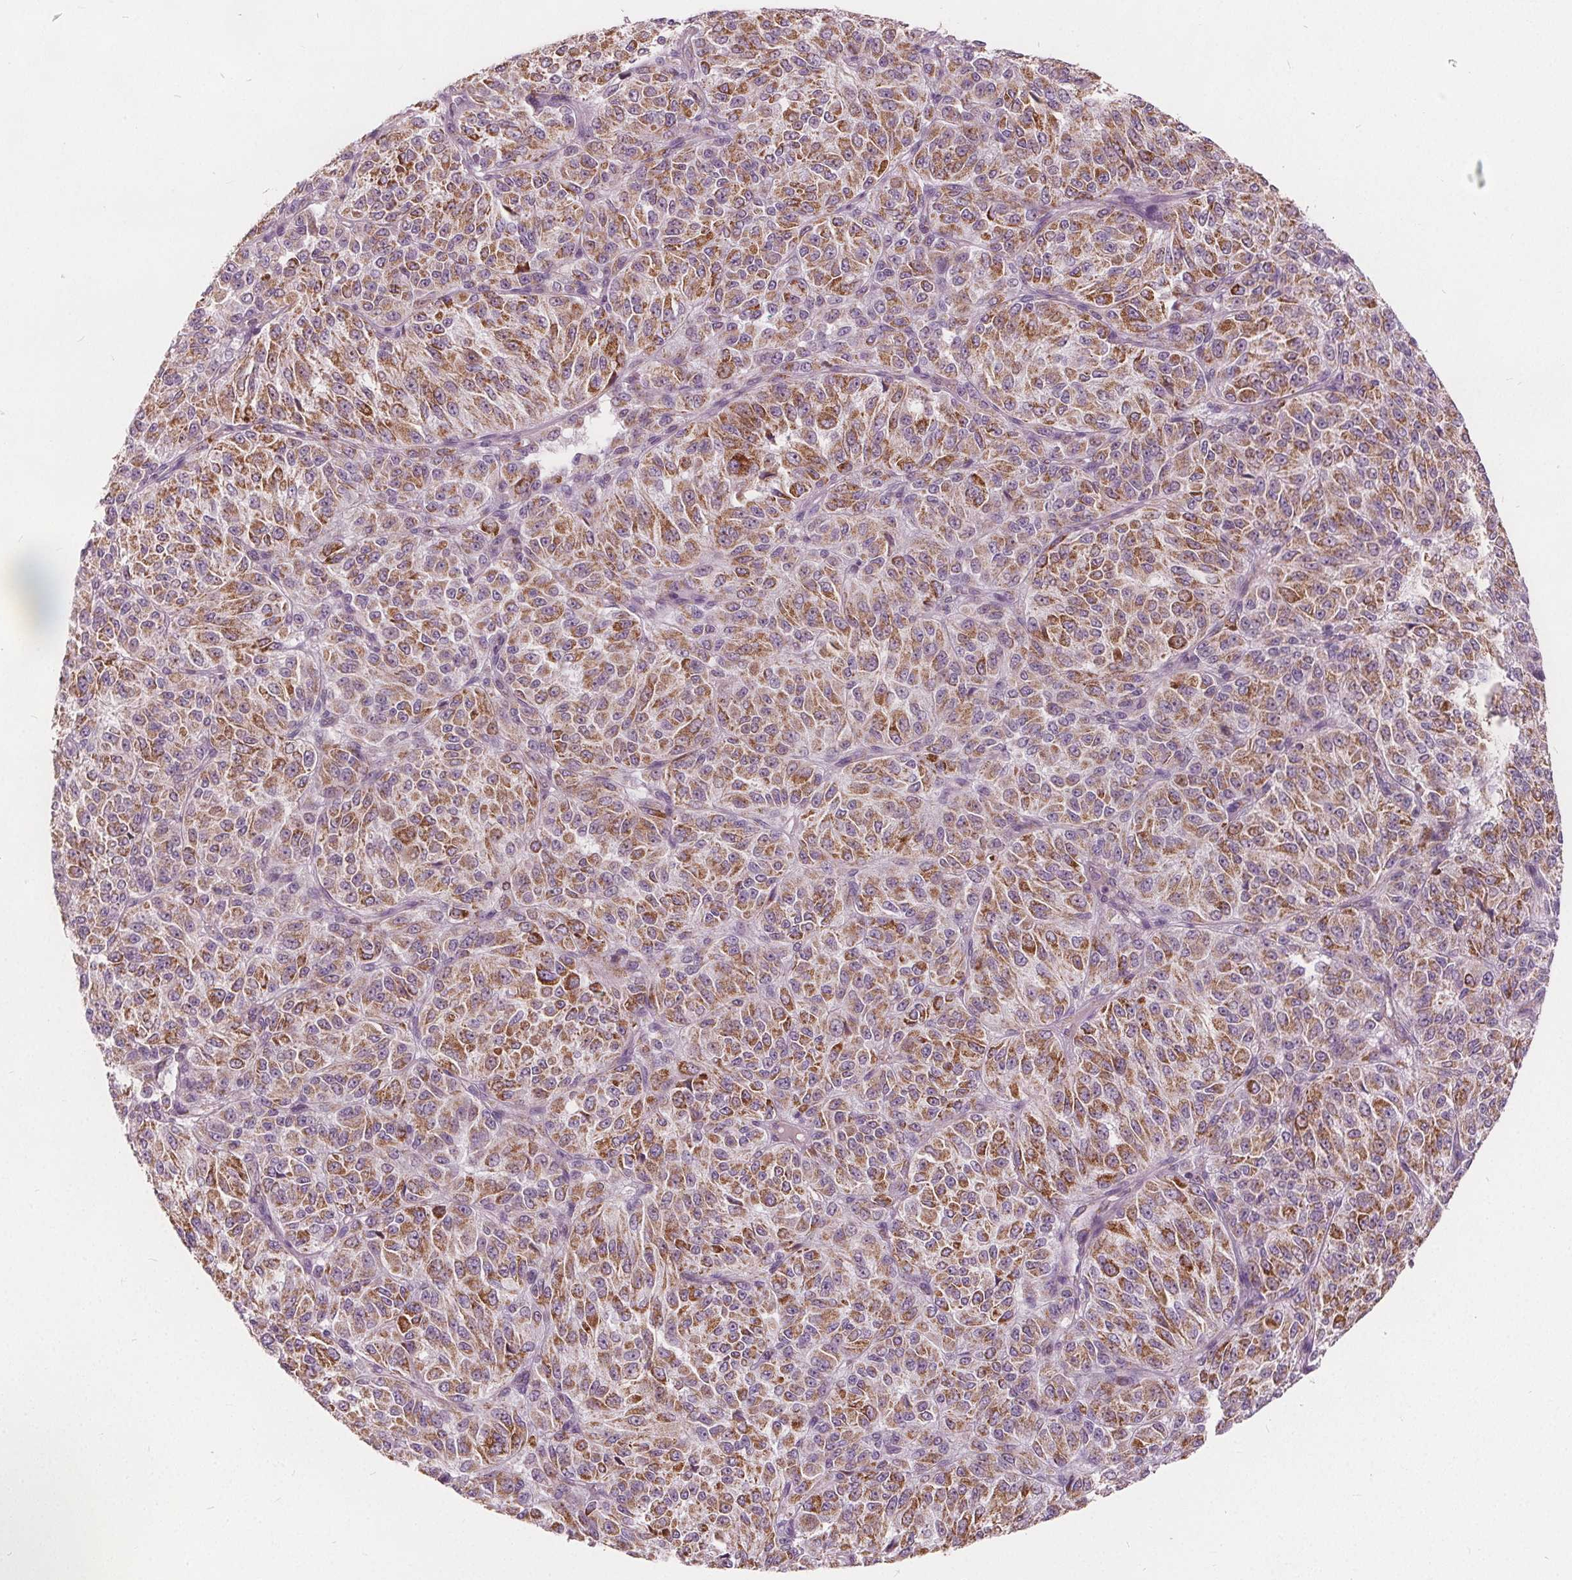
{"staining": {"intensity": "moderate", "quantity": ">75%", "location": "cytoplasmic/membranous"}, "tissue": "melanoma", "cell_type": "Tumor cells", "image_type": "cancer", "snomed": [{"axis": "morphology", "description": "Malignant melanoma, Metastatic site"}, {"axis": "topography", "description": "Brain"}], "caption": "Brown immunohistochemical staining in melanoma exhibits moderate cytoplasmic/membranous positivity in approximately >75% of tumor cells. (DAB IHC, brown staining for protein, blue staining for nuclei).", "gene": "ECI2", "patient": {"sex": "female", "age": 56}}